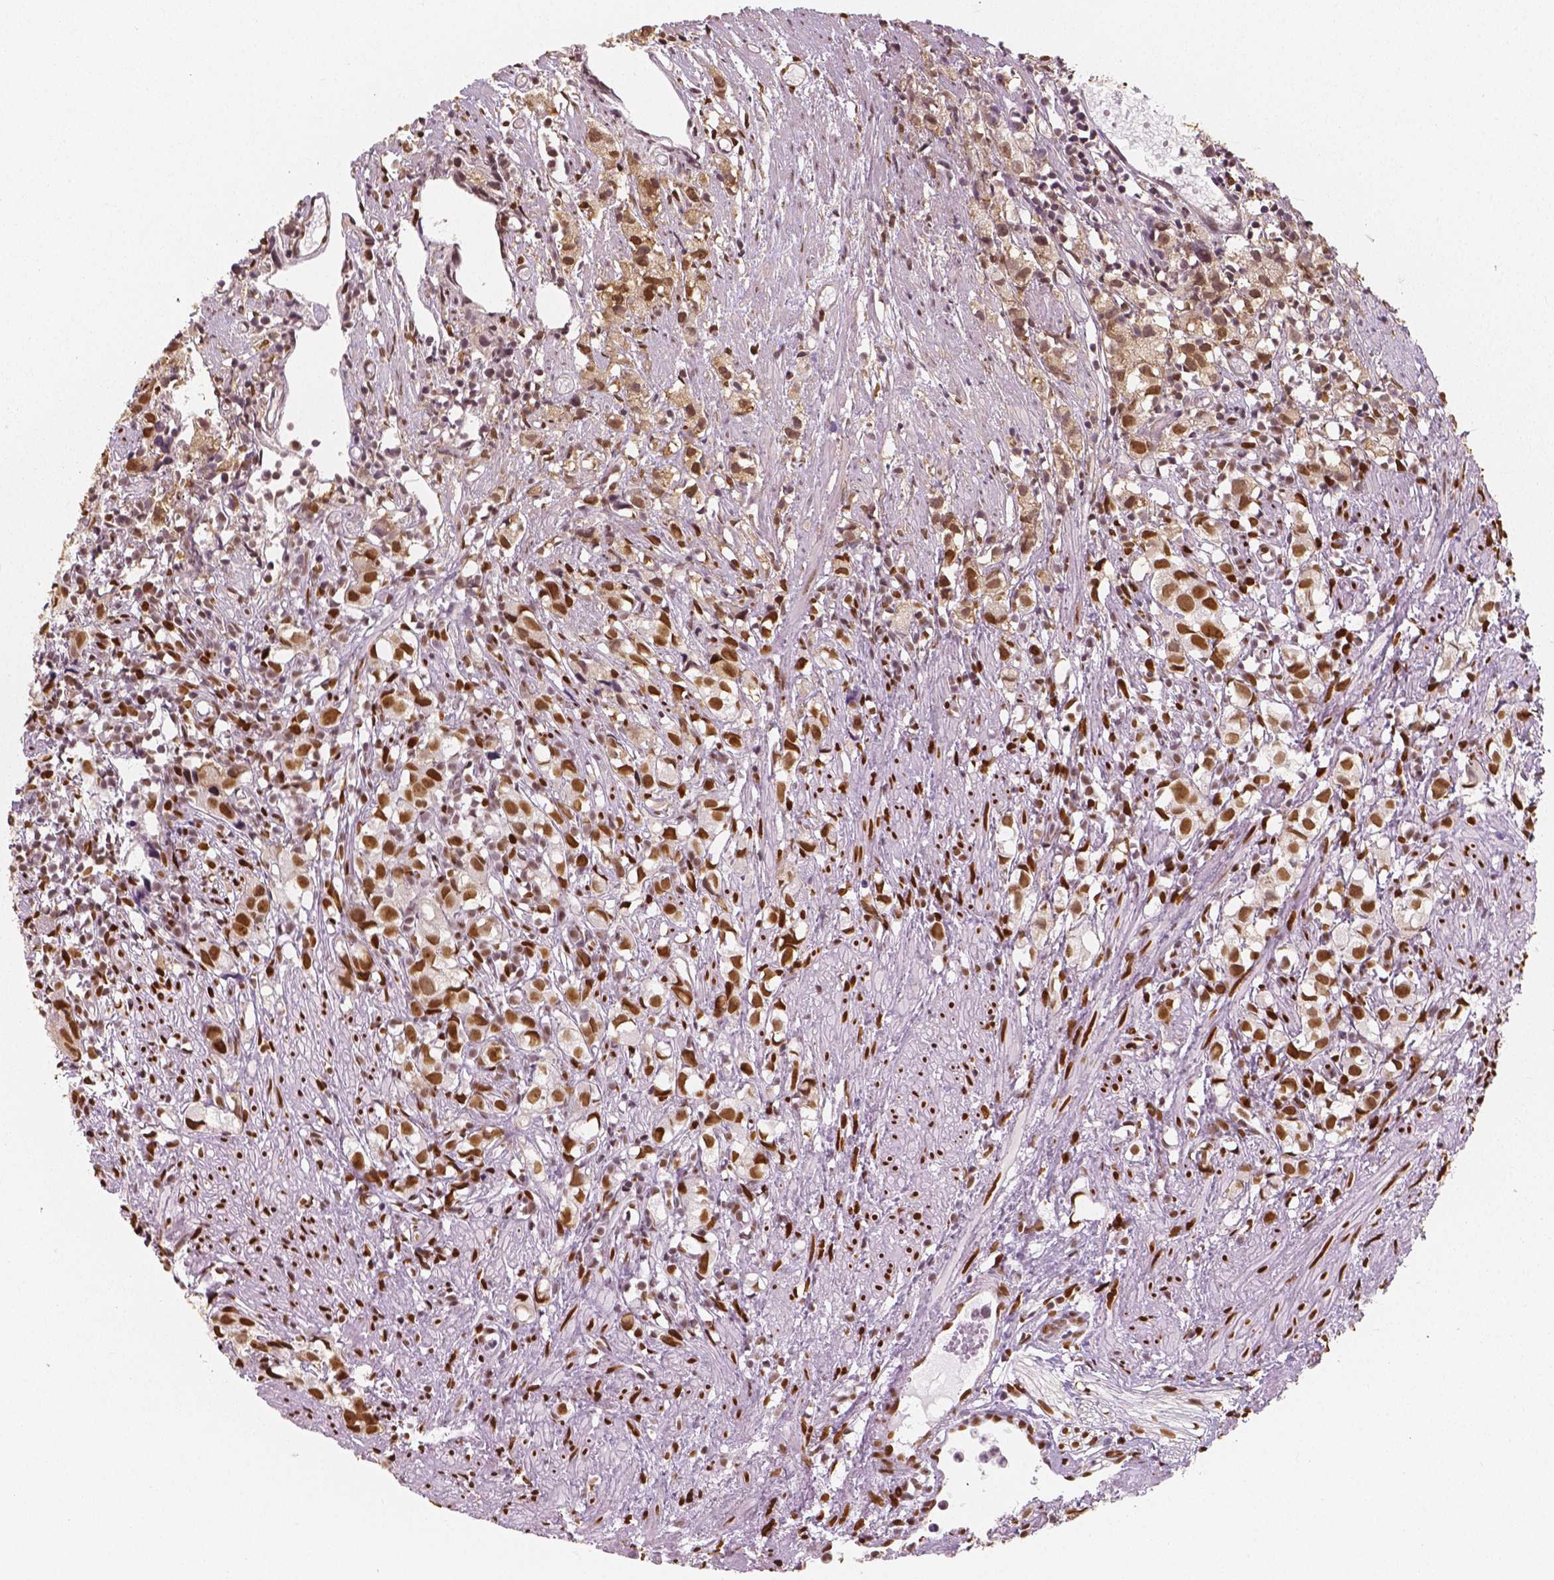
{"staining": {"intensity": "strong", "quantity": ">75%", "location": "nuclear"}, "tissue": "prostate cancer", "cell_type": "Tumor cells", "image_type": "cancer", "snomed": [{"axis": "morphology", "description": "Adenocarcinoma, High grade"}, {"axis": "topography", "description": "Prostate"}], "caption": "Strong nuclear protein positivity is appreciated in approximately >75% of tumor cells in prostate adenocarcinoma (high-grade).", "gene": "NUCKS1", "patient": {"sex": "male", "age": 68}}